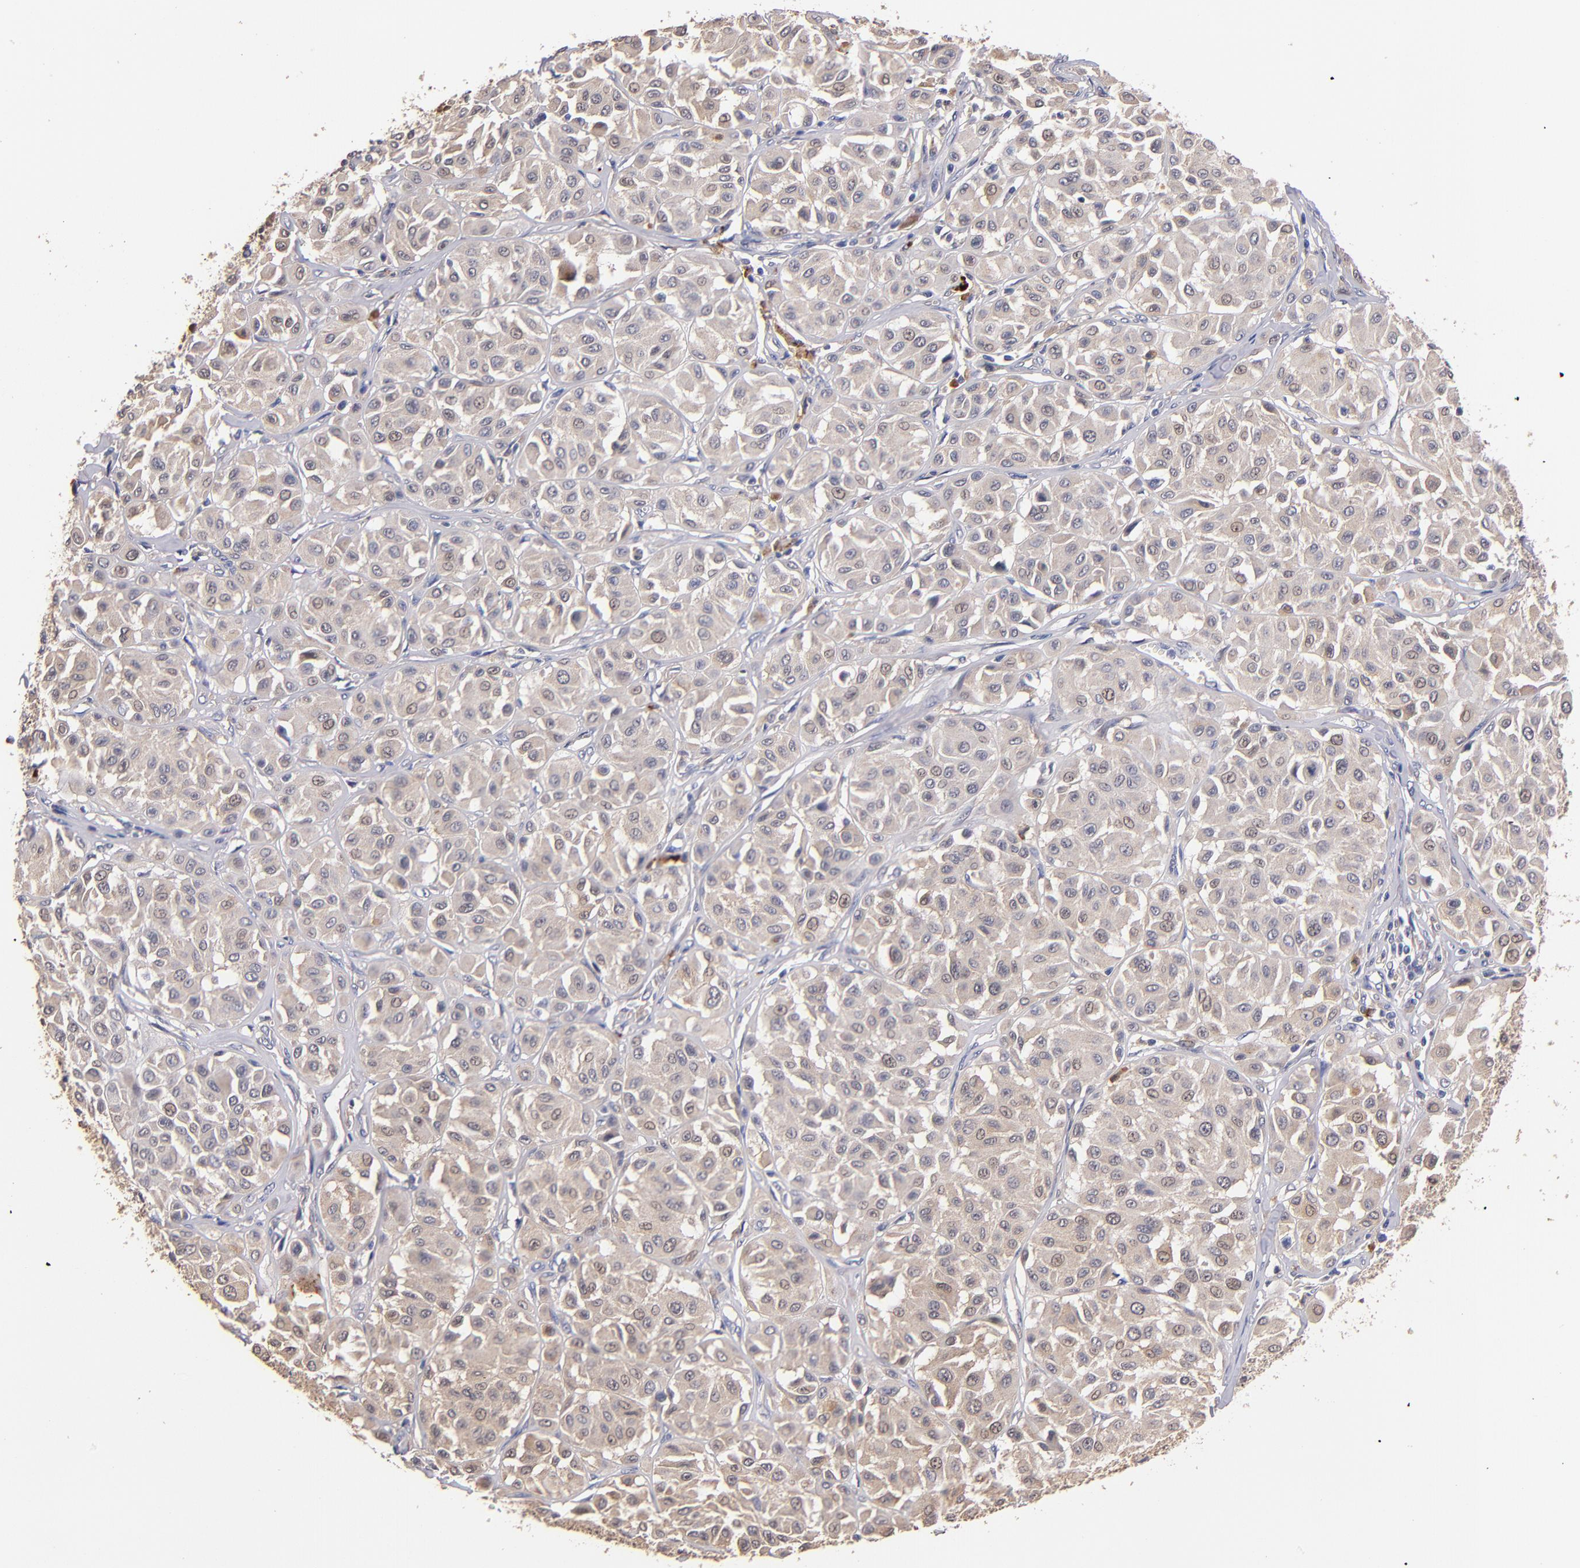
{"staining": {"intensity": "negative", "quantity": "none", "location": "none"}, "tissue": "melanoma", "cell_type": "Tumor cells", "image_type": "cancer", "snomed": [{"axis": "morphology", "description": "Malignant melanoma, Metastatic site"}, {"axis": "topography", "description": "Soft tissue"}], "caption": "A high-resolution histopathology image shows immunohistochemistry staining of melanoma, which displays no significant staining in tumor cells.", "gene": "TTLL12", "patient": {"sex": "male", "age": 41}}